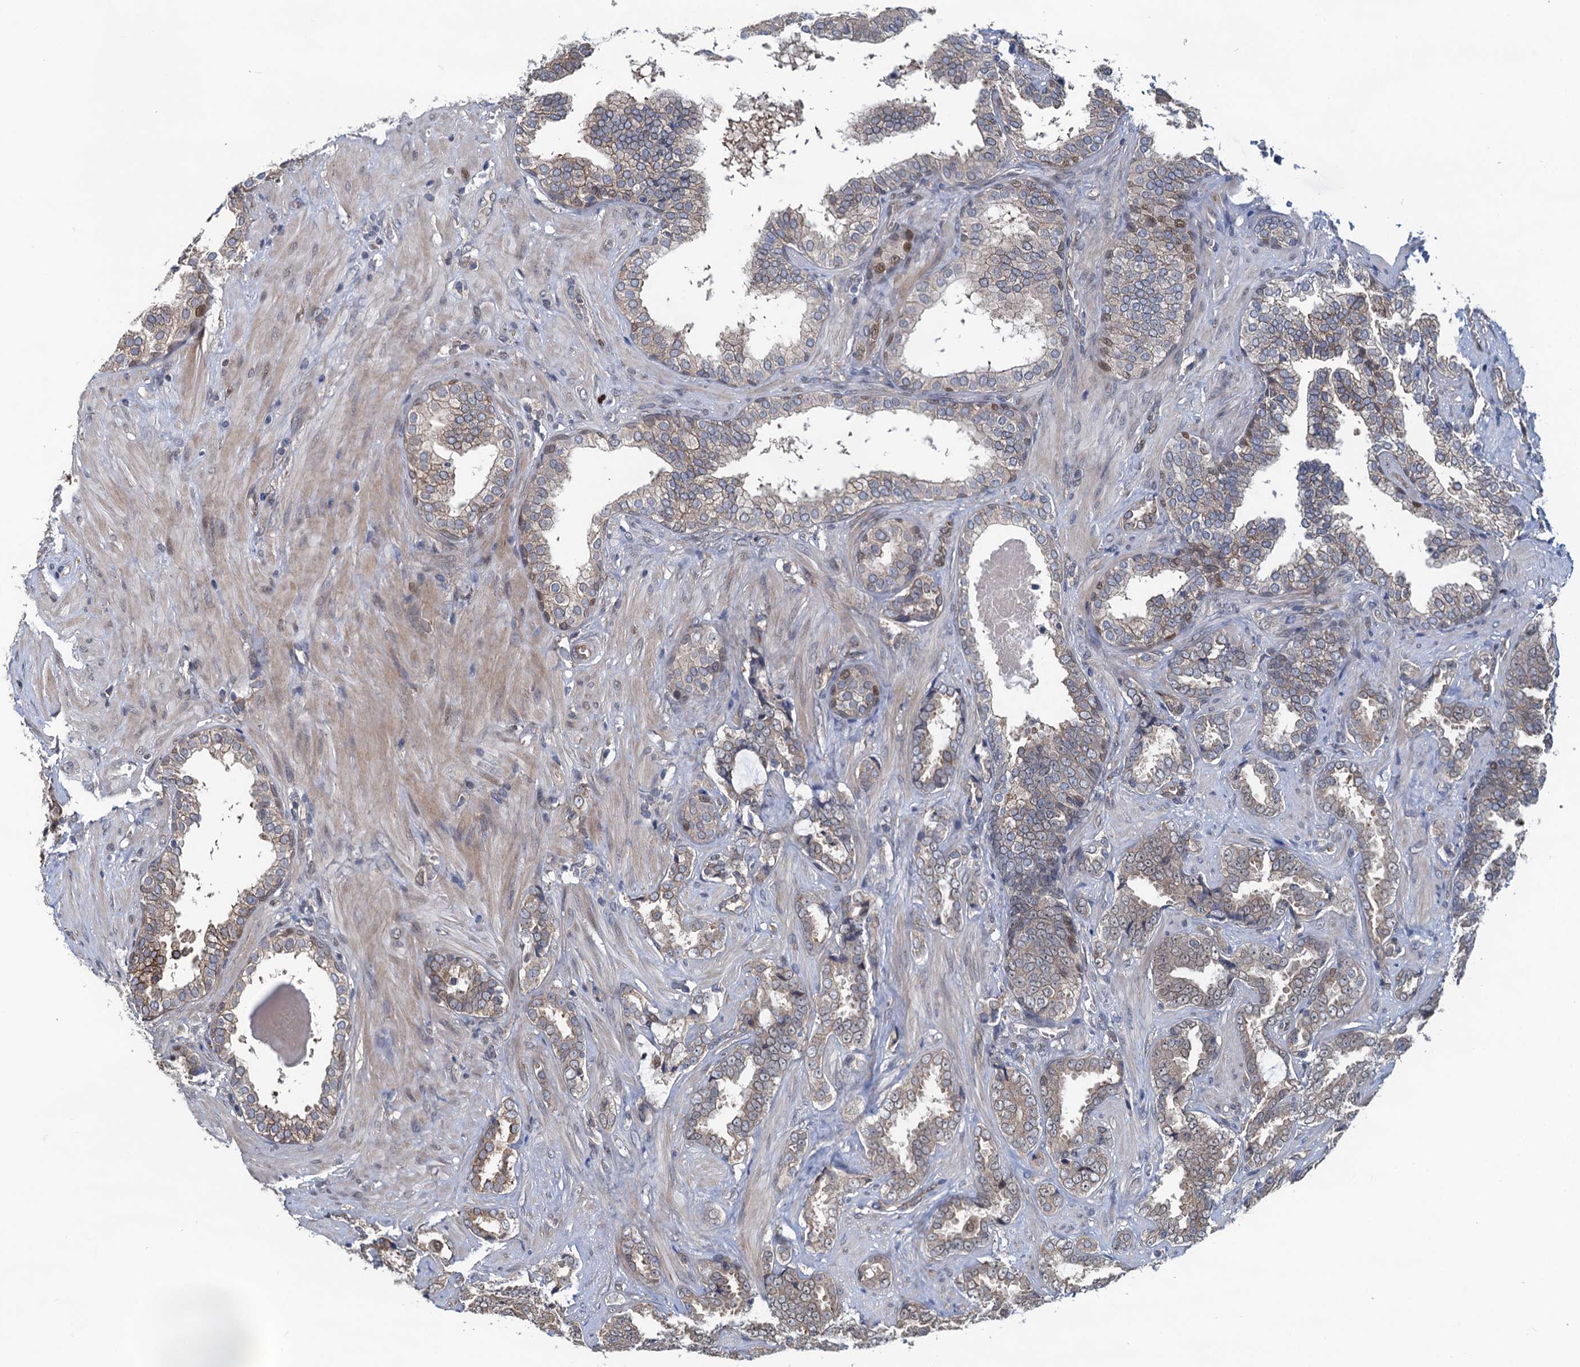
{"staining": {"intensity": "weak", "quantity": "<25%", "location": "cytoplasmic/membranous,nuclear"}, "tissue": "prostate cancer", "cell_type": "Tumor cells", "image_type": "cancer", "snomed": [{"axis": "morphology", "description": "Adenocarcinoma, High grade"}, {"axis": "topography", "description": "Prostate and seminal vesicle, NOS"}], "caption": "High magnification brightfield microscopy of prostate adenocarcinoma (high-grade) stained with DAB (3,3'-diaminobenzidine) (brown) and counterstained with hematoxylin (blue): tumor cells show no significant staining.", "gene": "RNF125", "patient": {"sex": "male", "age": 67}}